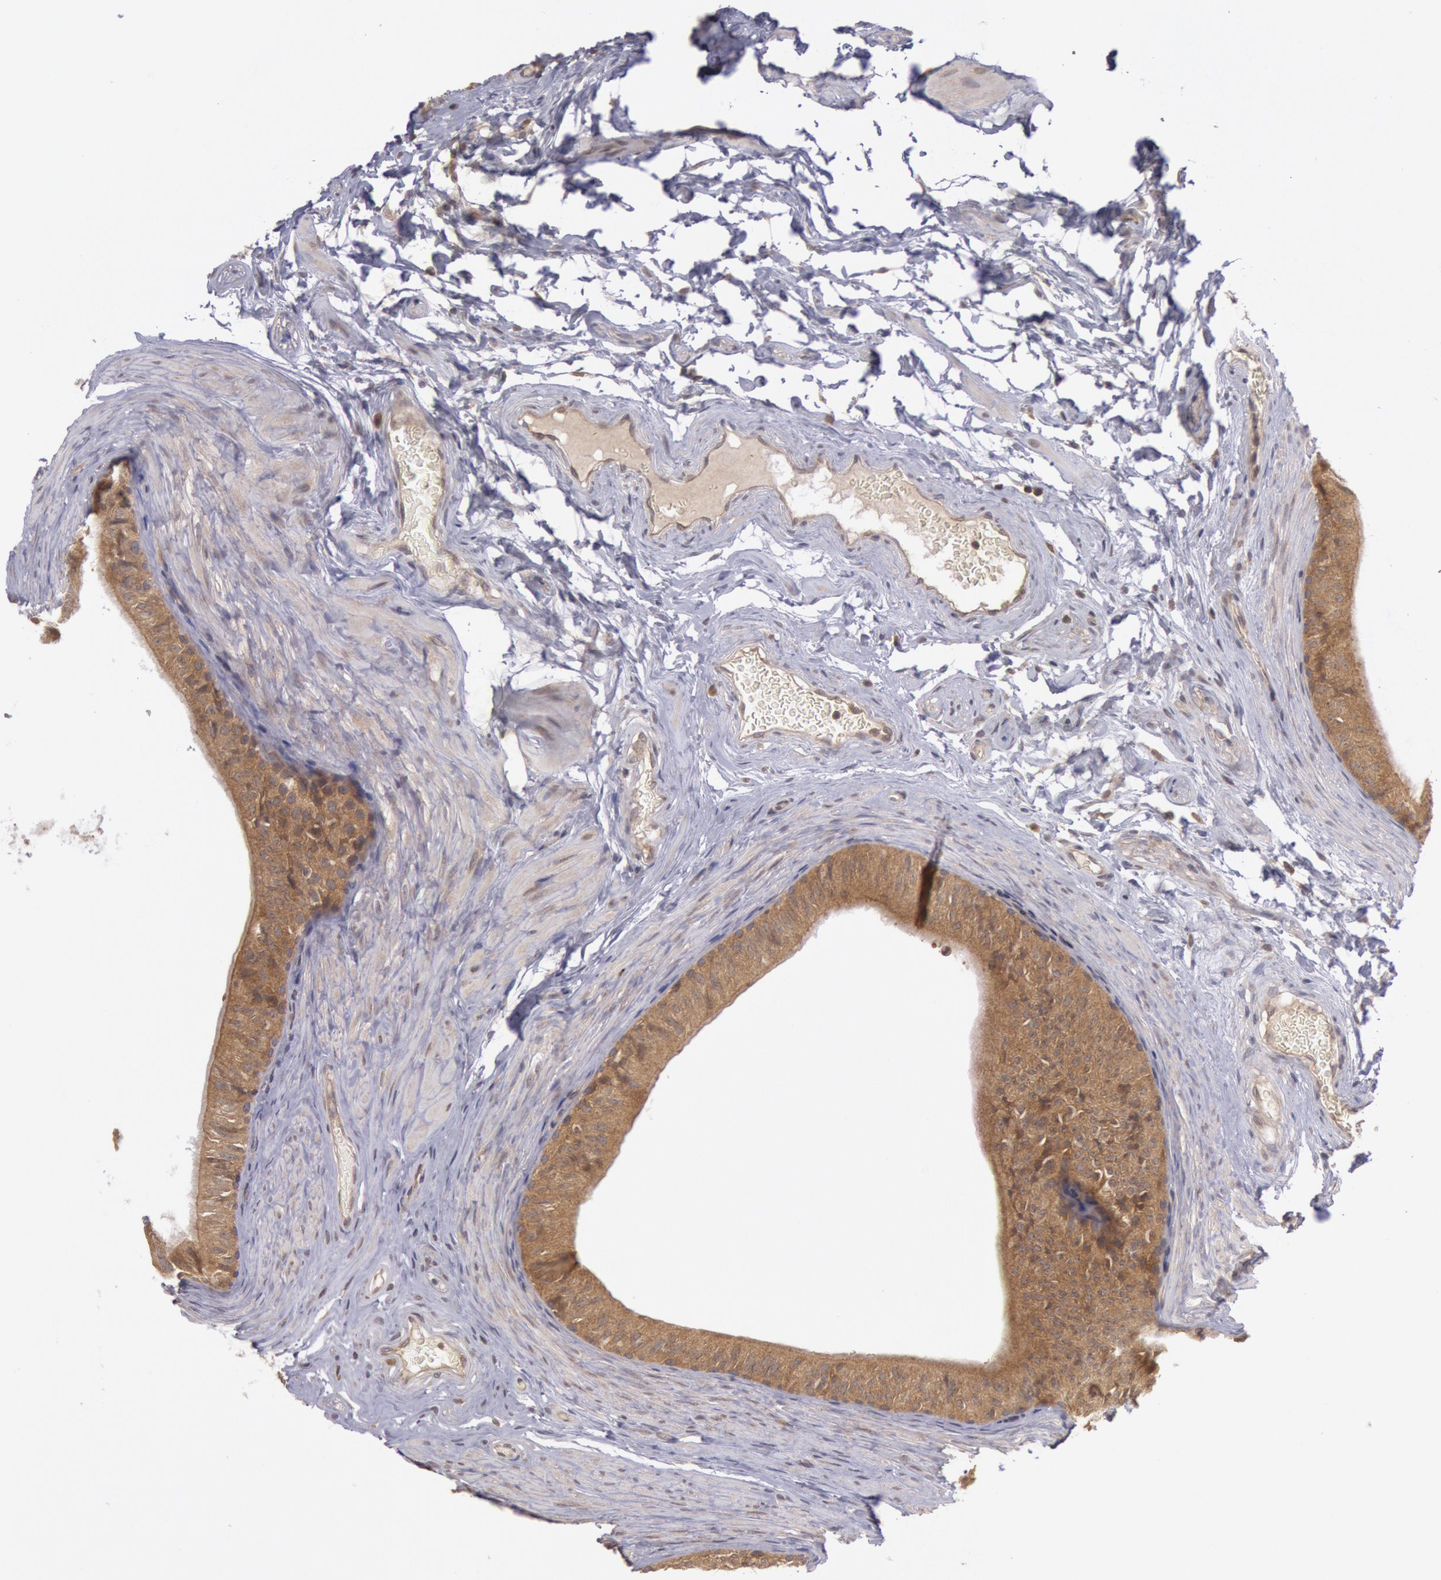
{"staining": {"intensity": "moderate", "quantity": ">75%", "location": "cytoplasmic/membranous"}, "tissue": "epididymis", "cell_type": "Glandular cells", "image_type": "normal", "snomed": [{"axis": "morphology", "description": "Normal tissue, NOS"}, {"axis": "topography", "description": "Testis"}, {"axis": "topography", "description": "Epididymis"}], "caption": "The micrograph displays immunohistochemical staining of normal epididymis. There is moderate cytoplasmic/membranous expression is appreciated in about >75% of glandular cells.", "gene": "BRAF", "patient": {"sex": "male", "age": 36}}